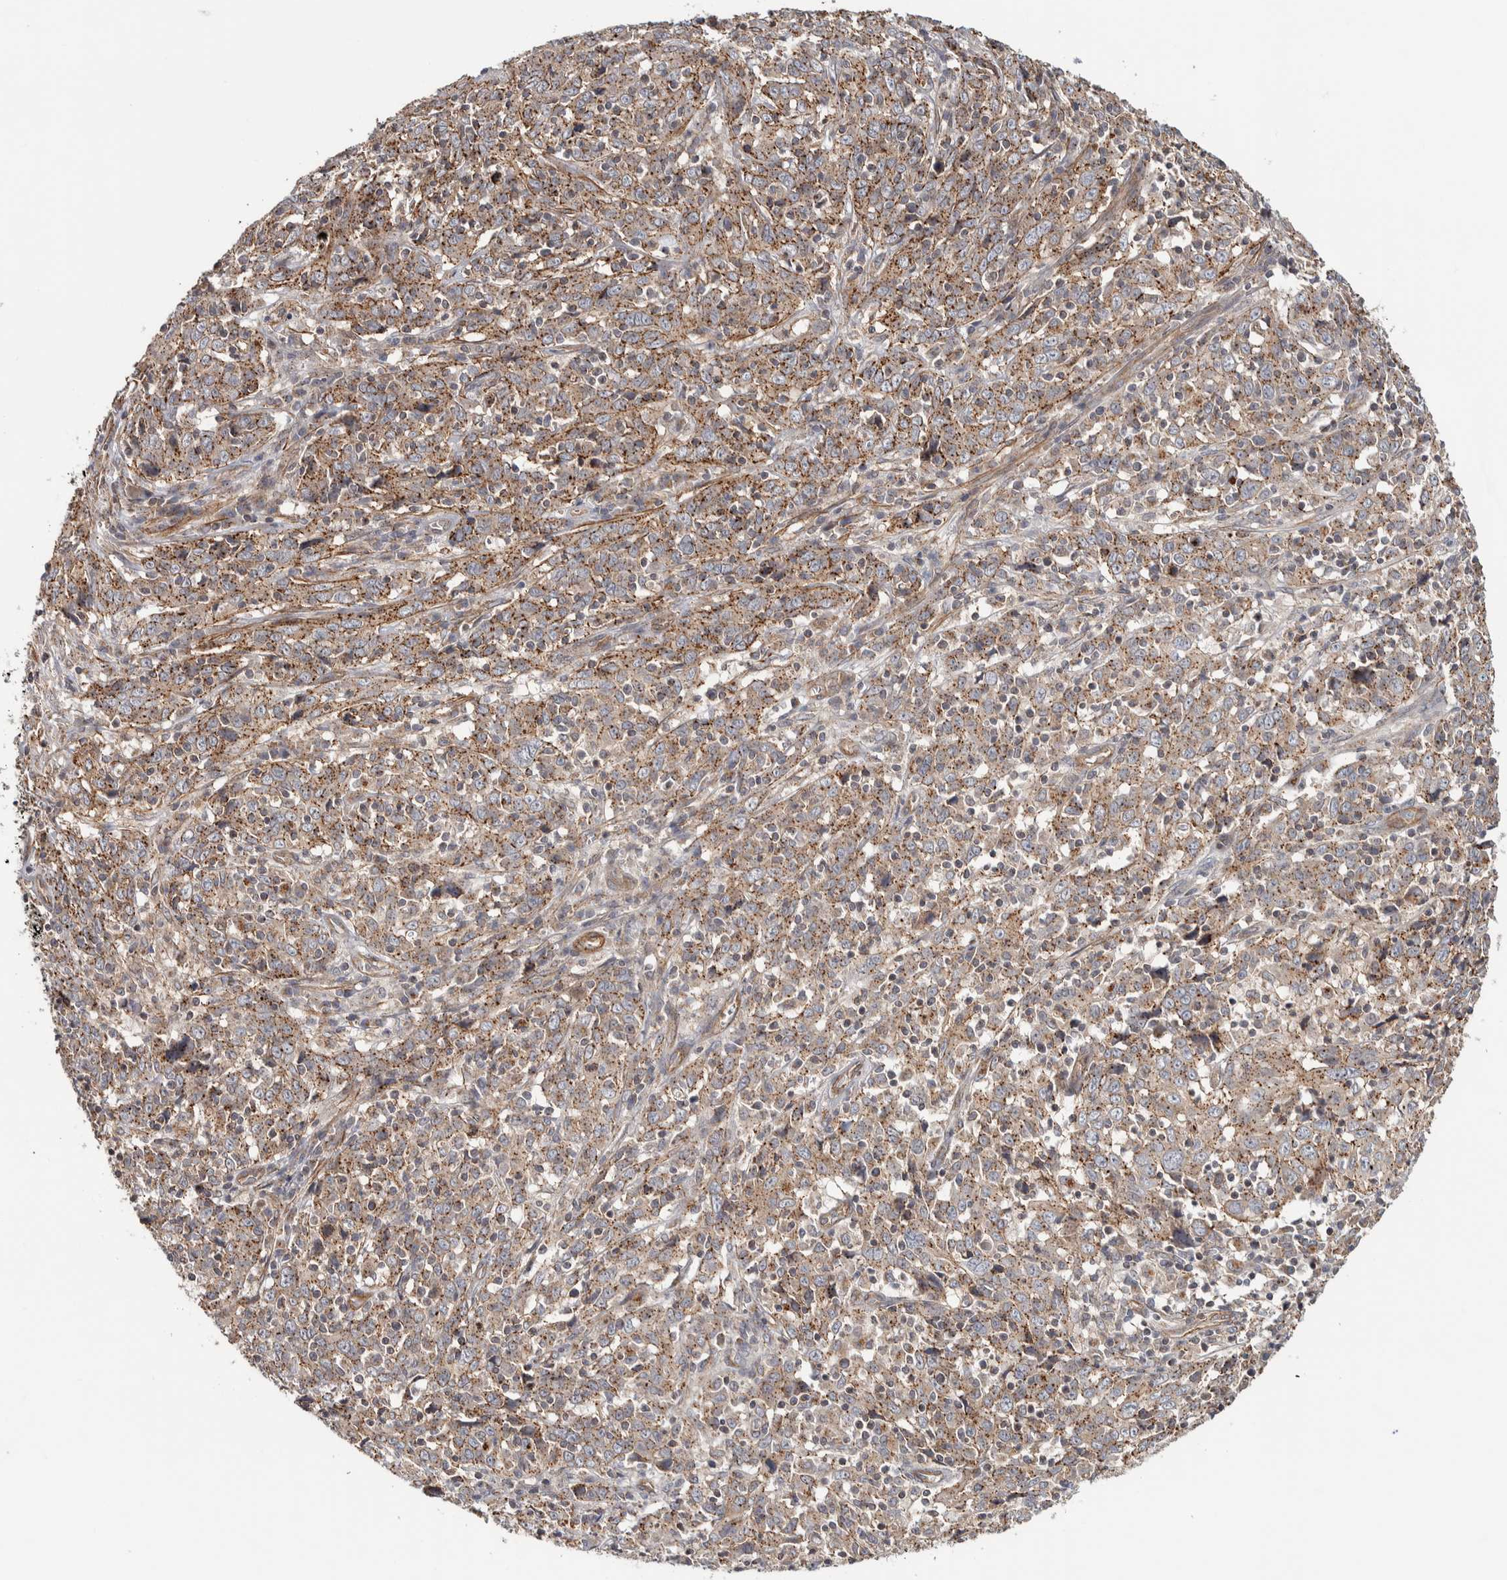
{"staining": {"intensity": "moderate", "quantity": ">75%", "location": "cytoplasmic/membranous"}, "tissue": "cervical cancer", "cell_type": "Tumor cells", "image_type": "cancer", "snomed": [{"axis": "morphology", "description": "Squamous cell carcinoma, NOS"}, {"axis": "topography", "description": "Cervix"}], "caption": "DAB immunohistochemical staining of human squamous cell carcinoma (cervical) demonstrates moderate cytoplasmic/membranous protein staining in about >75% of tumor cells.", "gene": "CHMP4C", "patient": {"sex": "female", "age": 46}}